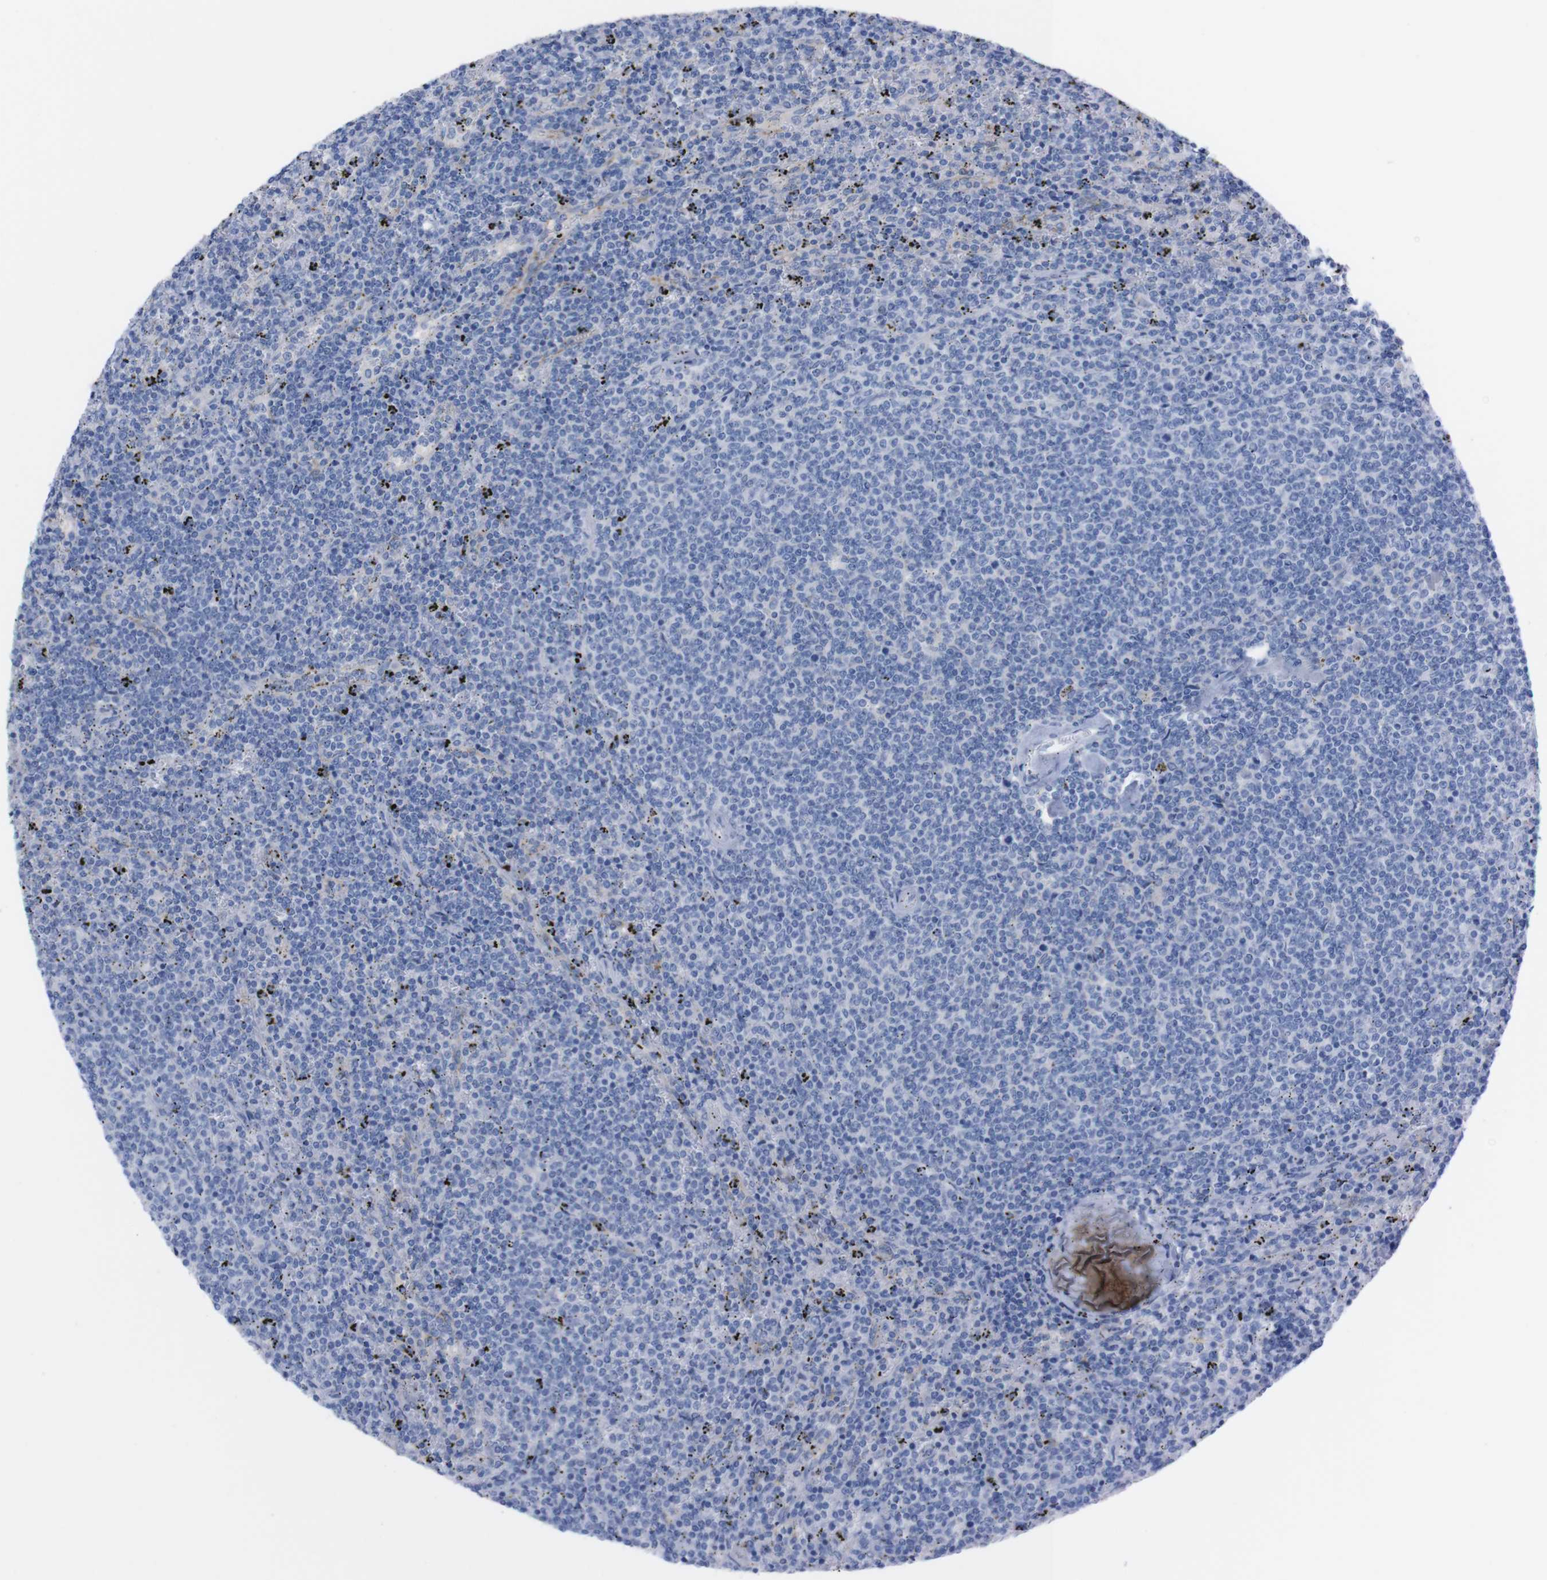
{"staining": {"intensity": "negative", "quantity": "none", "location": "none"}, "tissue": "lymphoma", "cell_type": "Tumor cells", "image_type": "cancer", "snomed": [{"axis": "morphology", "description": "Malignant lymphoma, non-Hodgkin's type, Low grade"}, {"axis": "topography", "description": "Spleen"}], "caption": "Tumor cells show no significant protein expression in lymphoma. Brightfield microscopy of immunohistochemistry (IHC) stained with DAB (3,3'-diaminobenzidine) (brown) and hematoxylin (blue), captured at high magnification.", "gene": "TMEM243", "patient": {"sex": "female", "age": 50}}